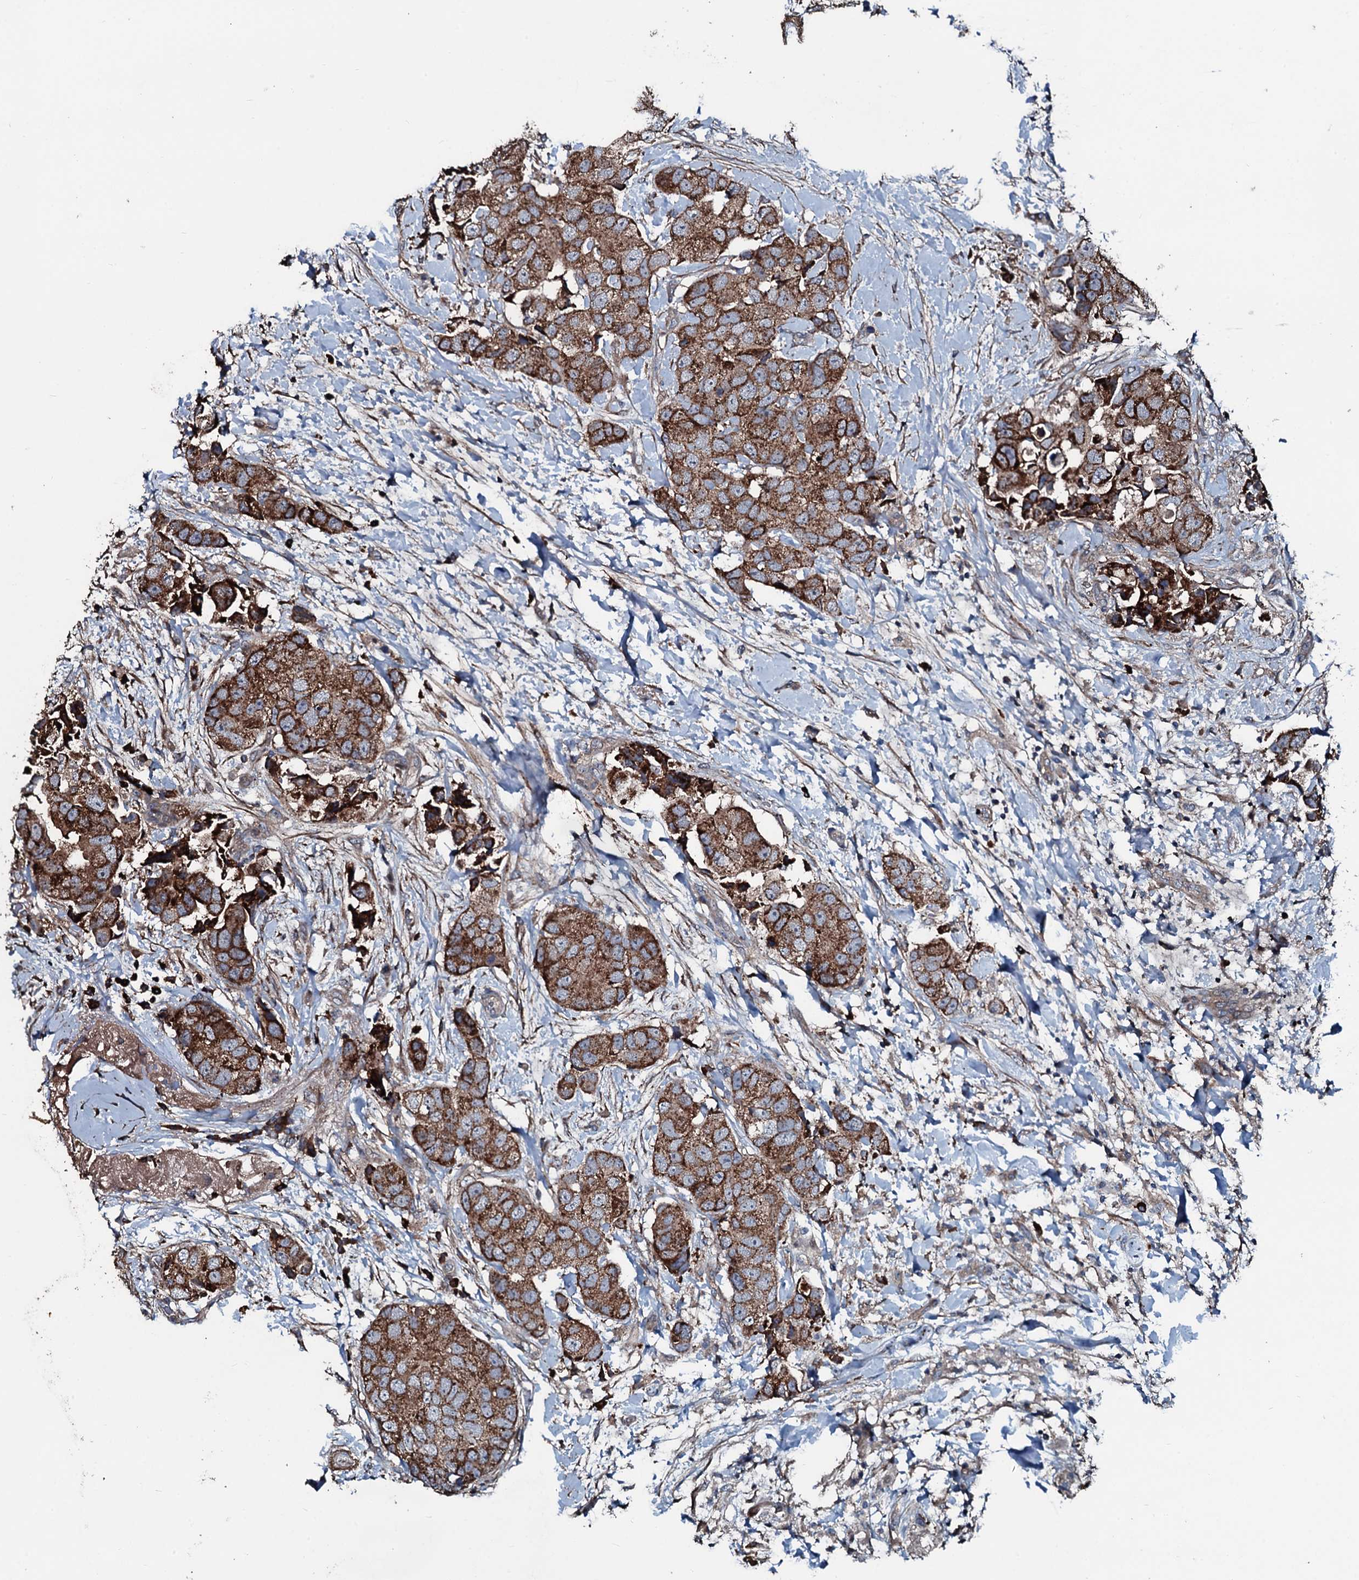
{"staining": {"intensity": "strong", "quantity": ">75%", "location": "cytoplasmic/membranous"}, "tissue": "breast cancer", "cell_type": "Tumor cells", "image_type": "cancer", "snomed": [{"axis": "morphology", "description": "Normal tissue, NOS"}, {"axis": "morphology", "description": "Duct carcinoma"}, {"axis": "topography", "description": "Breast"}], "caption": "An immunohistochemistry (IHC) image of neoplastic tissue is shown. Protein staining in brown shows strong cytoplasmic/membranous positivity in breast cancer (intraductal carcinoma) within tumor cells.", "gene": "AARS1", "patient": {"sex": "female", "age": 62}}